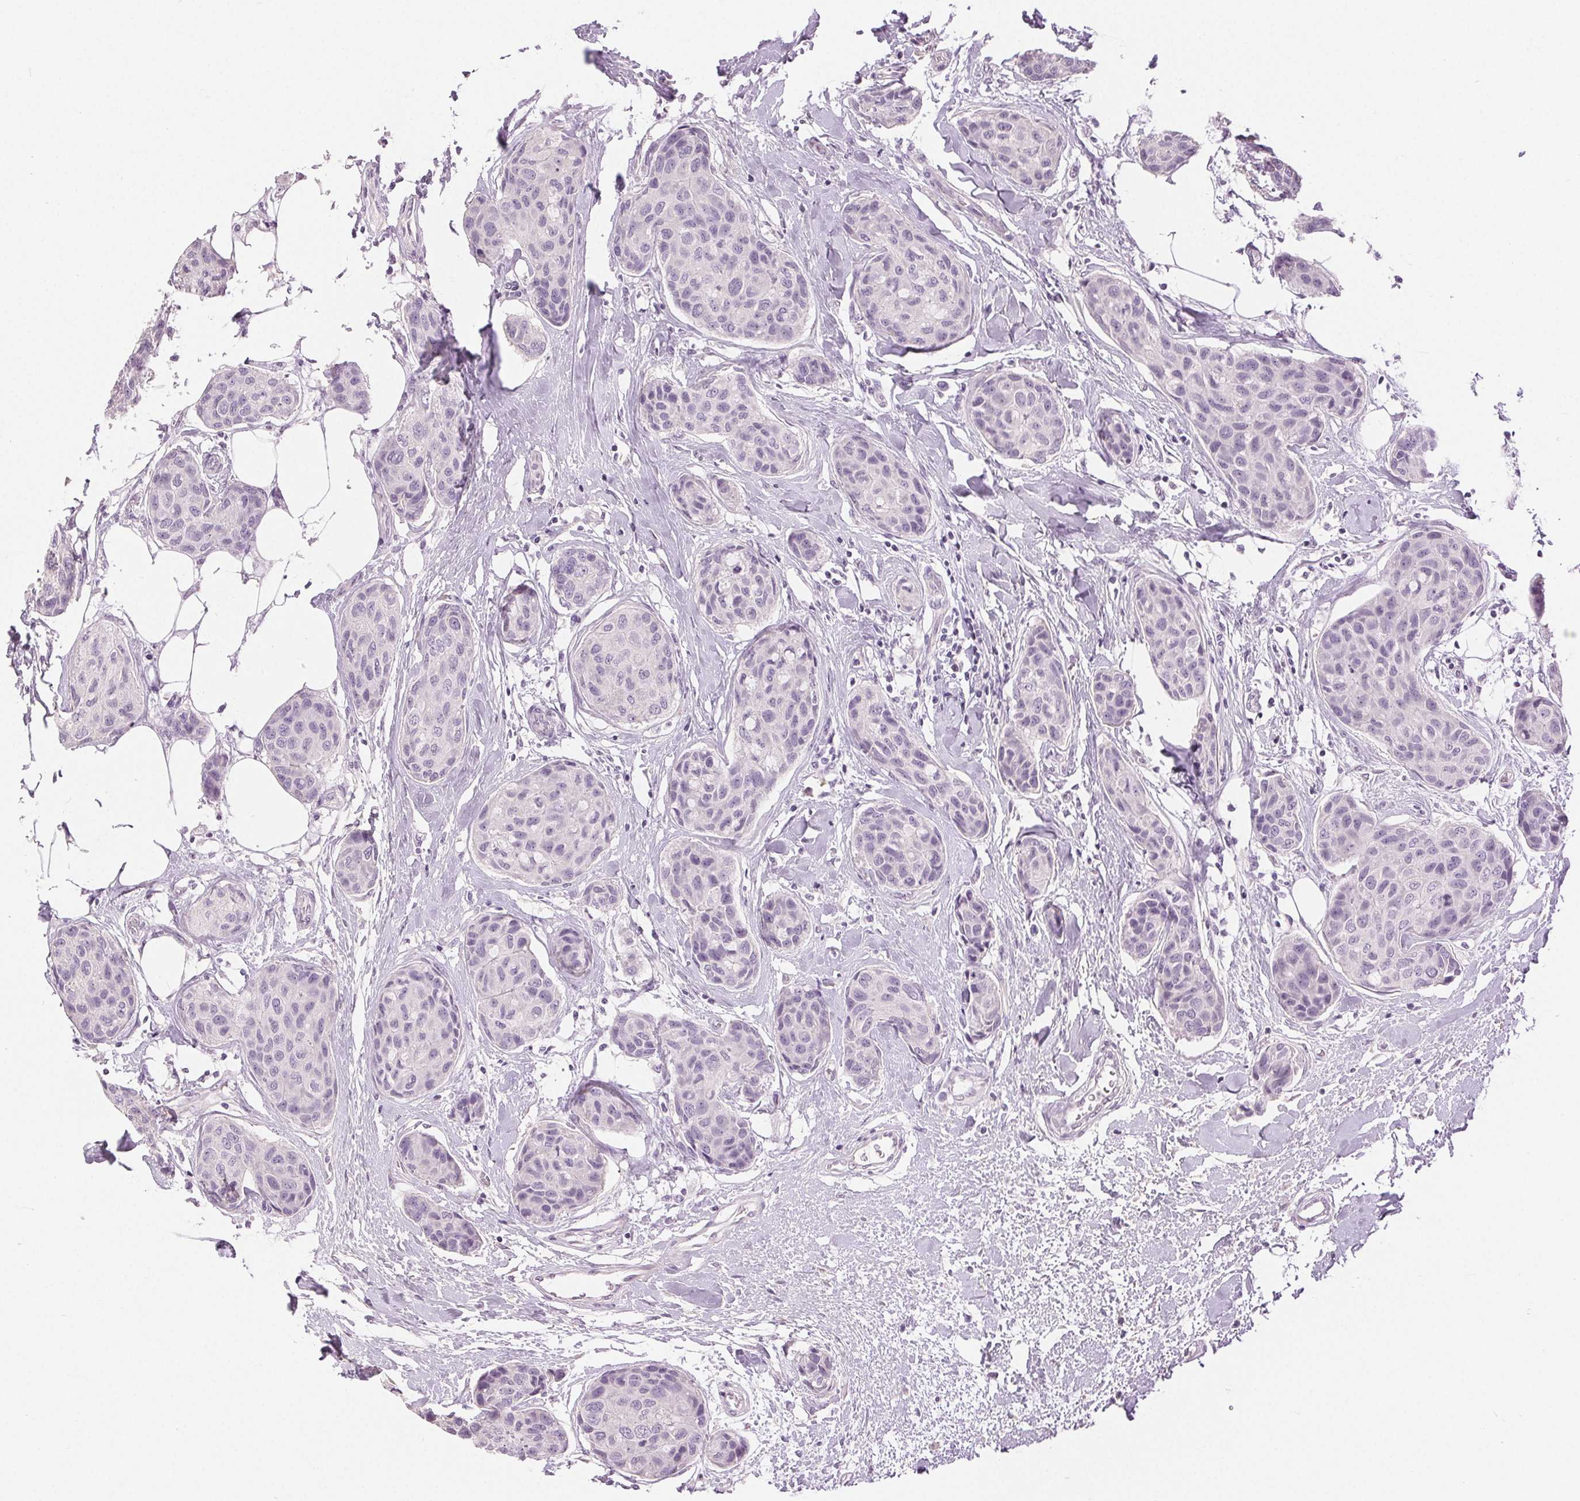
{"staining": {"intensity": "negative", "quantity": "none", "location": "none"}, "tissue": "breast cancer", "cell_type": "Tumor cells", "image_type": "cancer", "snomed": [{"axis": "morphology", "description": "Duct carcinoma"}, {"axis": "topography", "description": "Breast"}], "caption": "Human breast cancer stained for a protein using immunohistochemistry (IHC) shows no expression in tumor cells.", "gene": "DSG3", "patient": {"sex": "female", "age": 80}}